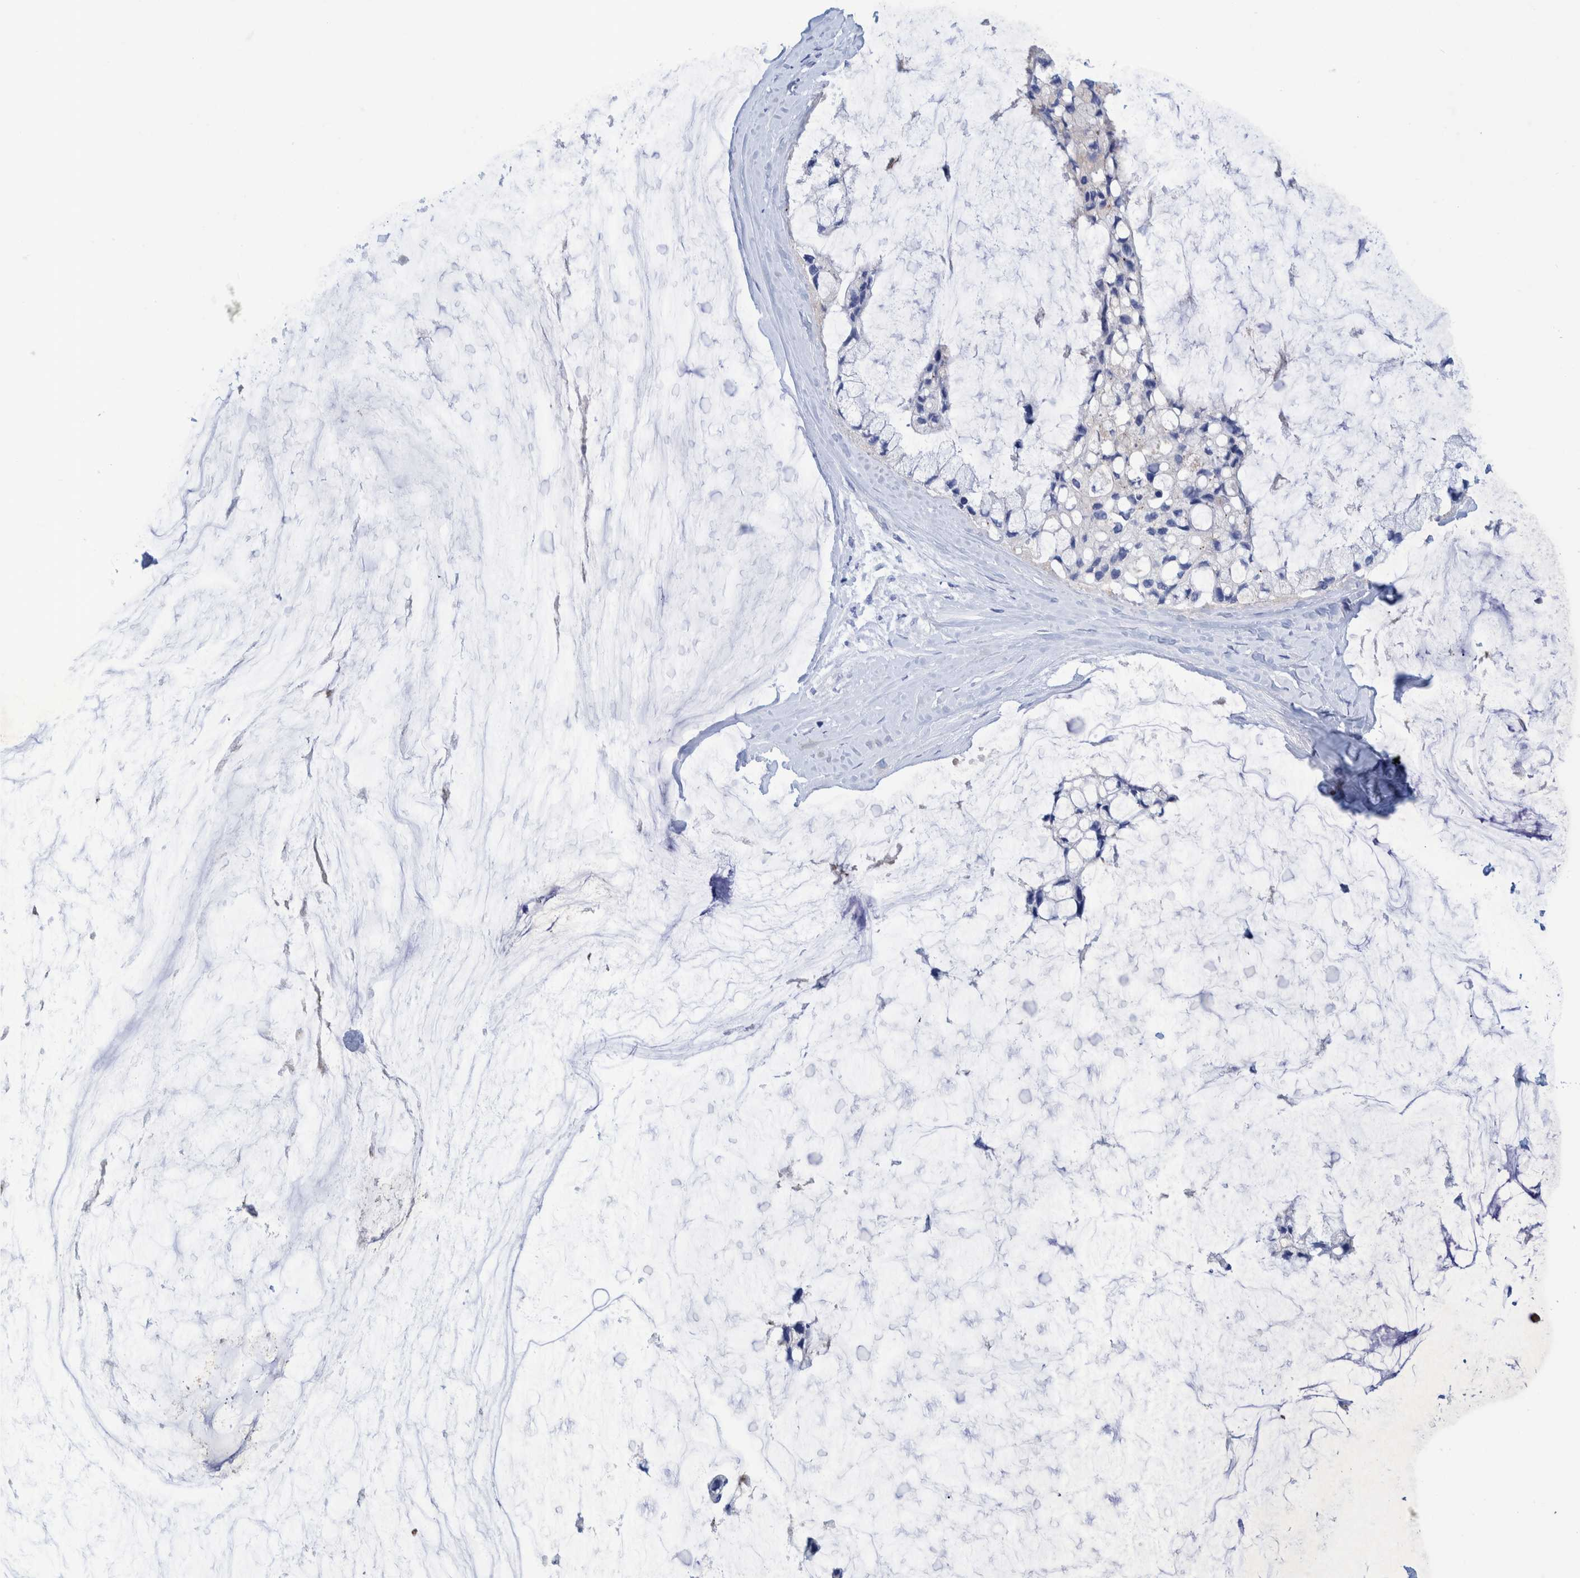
{"staining": {"intensity": "negative", "quantity": "none", "location": "none"}, "tissue": "ovarian cancer", "cell_type": "Tumor cells", "image_type": "cancer", "snomed": [{"axis": "morphology", "description": "Cystadenocarcinoma, mucinous, NOS"}, {"axis": "topography", "description": "Ovary"}], "caption": "Human ovarian mucinous cystadenocarcinoma stained for a protein using IHC exhibits no staining in tumor cells.", "gene": "PERP", "patient": {"sex": "female", "age": 39}}